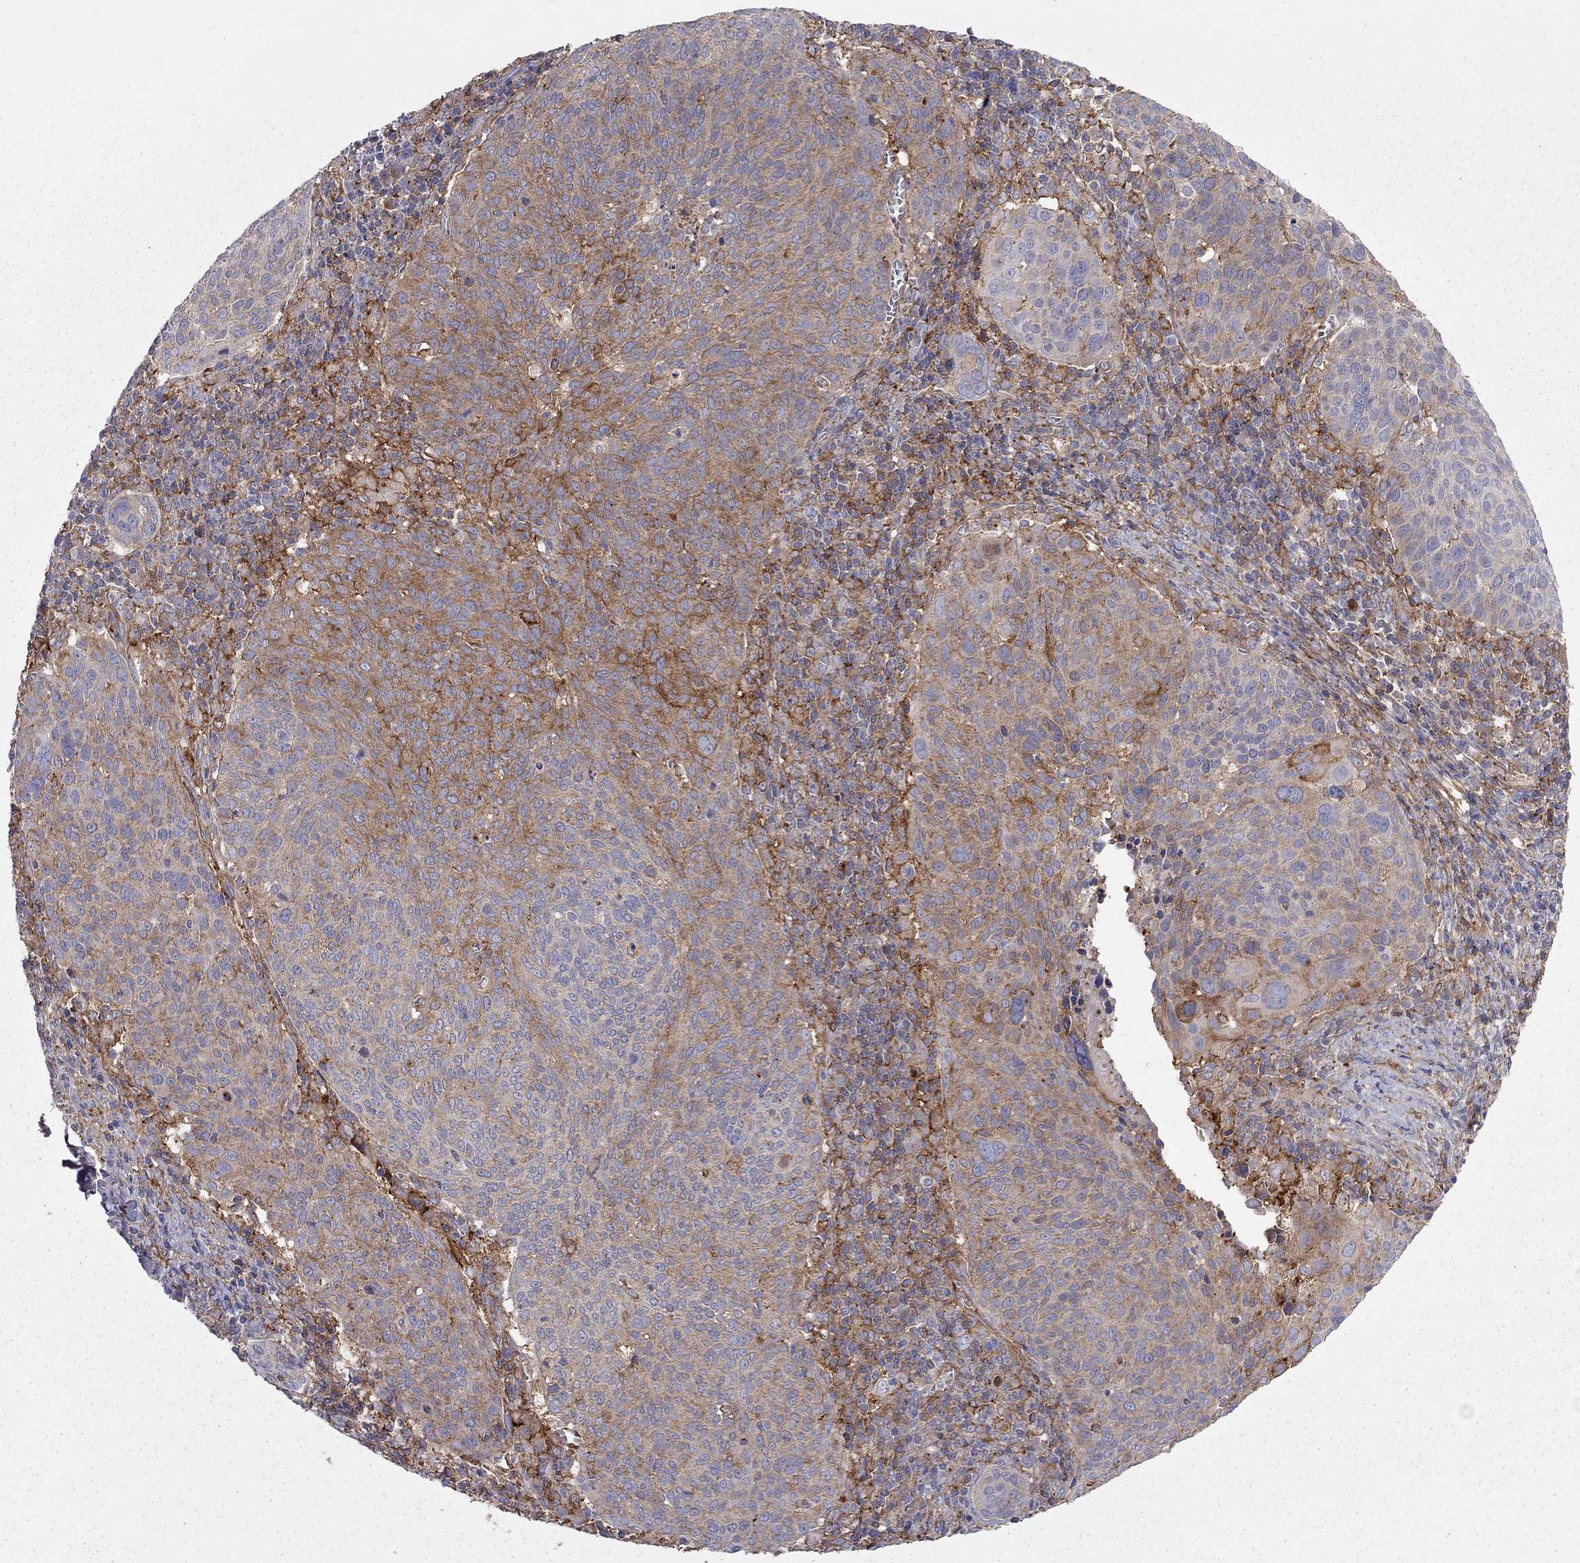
{"staining": {"intensity": "moderate", "quantity": ">75%", "location": "cytoplasmic/membranous"}, "tissue": "cervical cancer", "cell_type": "Tumor cells", "image_type": "cancer", "snomed": [{"axis": "morphology", "description": "Squamous cell carcinoma, NOS"}, {"axis": "topography", "description": "Cervix"}], "caption": "A high-resolution photomicrograph shows immunohistochemistry staining of squamous cell carcinoma (cervical), which displays moderate cytoplasmic/membranous staining in about >75% of tumor cells.", "gene": "EIF4E3", "patient": {"sex": "female", "age": 39}}